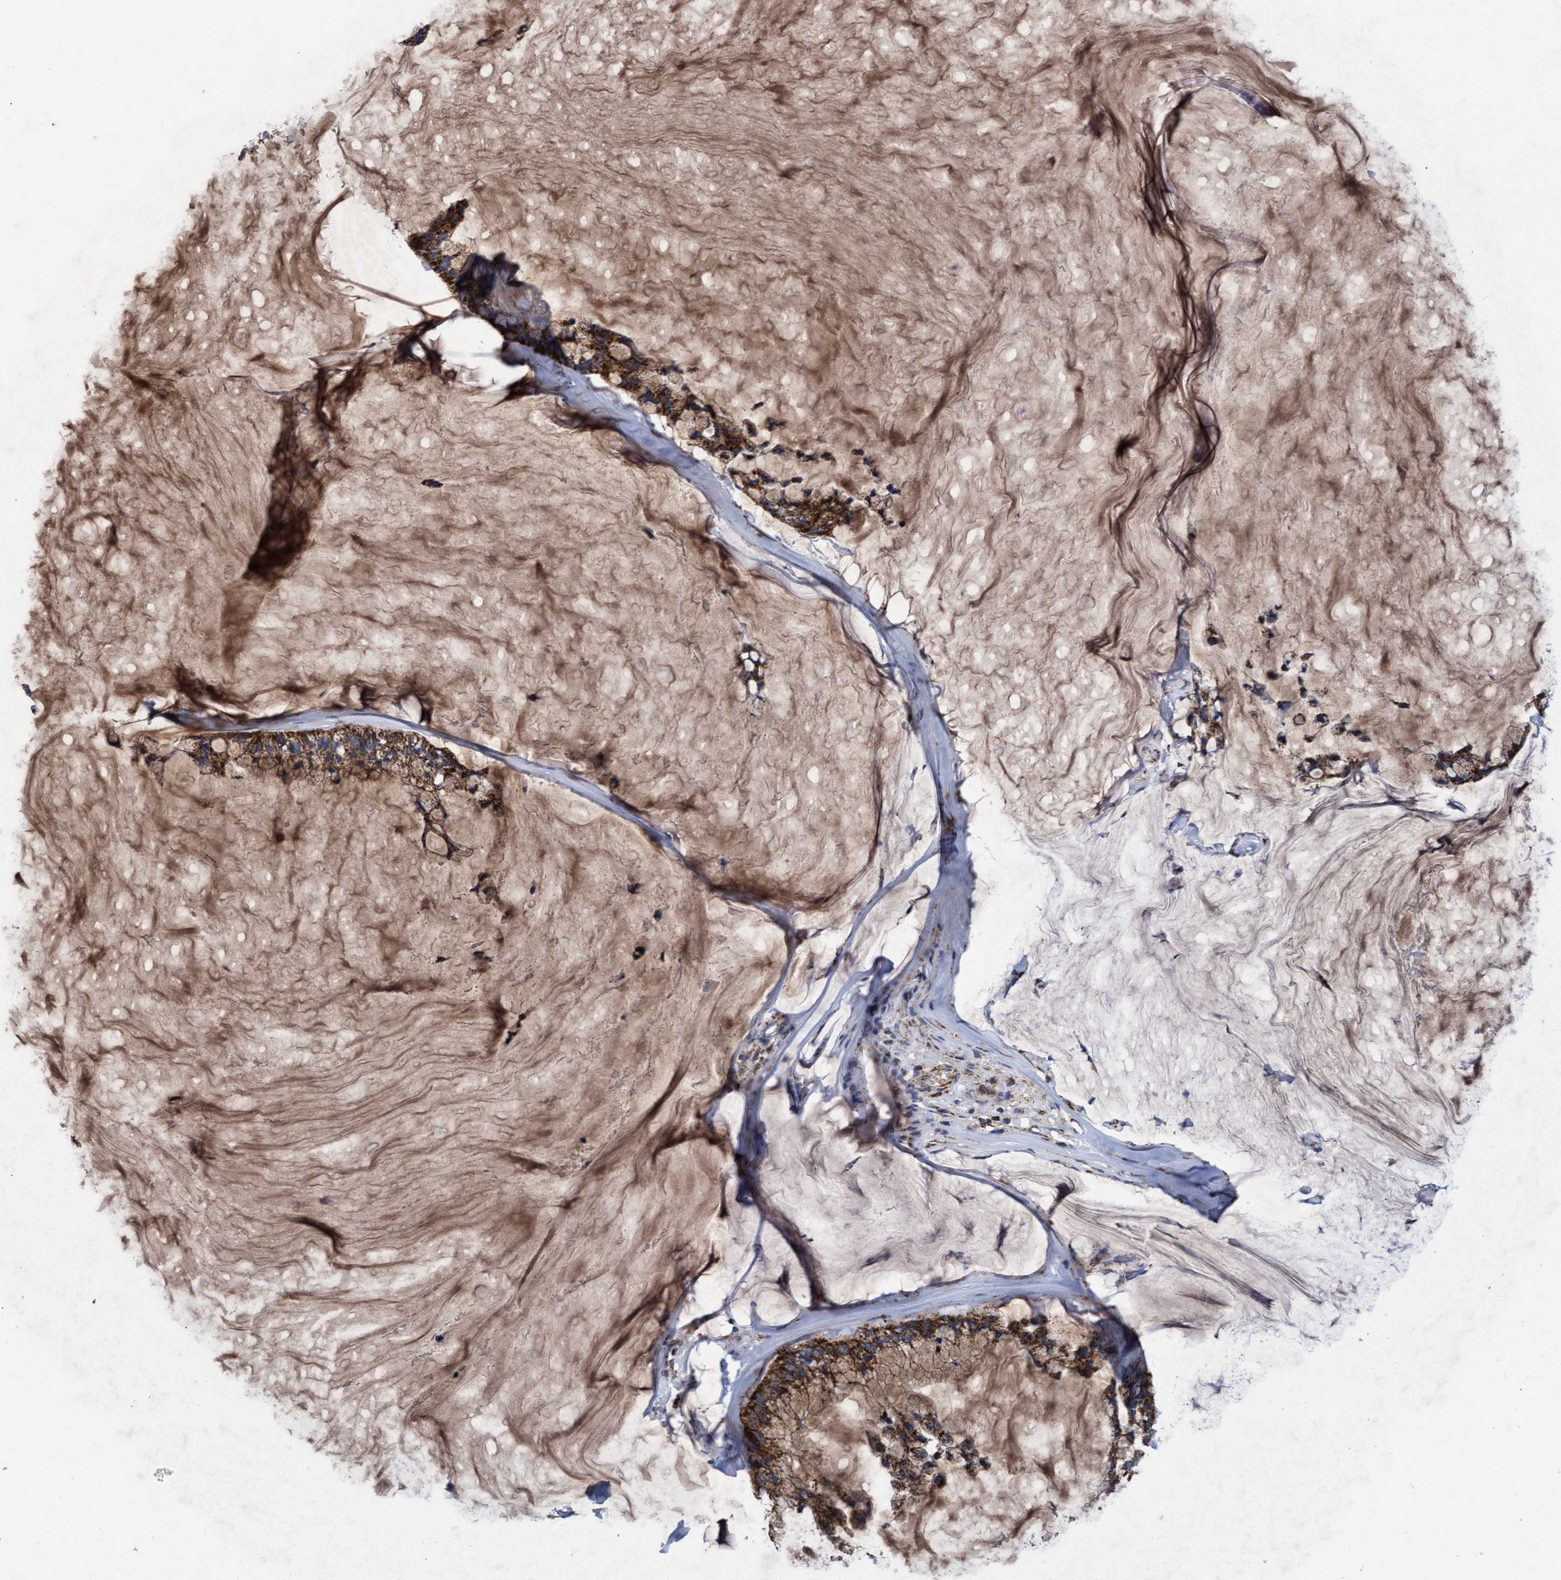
{"staining": {"intensity": "strong", "quantity": ">75%", "location": "cytoplasmic/membranous"}, "tissue": "ovarian cancer", "cell_type": "Tumor cells", "image_type": "cancer", "snomed": [{"axis": "morphology", "description": "Cystadenocarcinoma, mucinous, NOS"}, {"axis": "topography", "description": "Ovary"}], "caption": "Immunohistochemistry (IHC) image of neoplastic tissue: ovarian cancer stained using immunohistochemistry (IHC) reveals high levels of strong protein expression localized specifically in the cytoplasmic/membranous of tumor cells, appearing as a cytoplasmic/membranous brown color.", "gene": "MRPL38", "patient": {"sex": "female", "age": 39}}